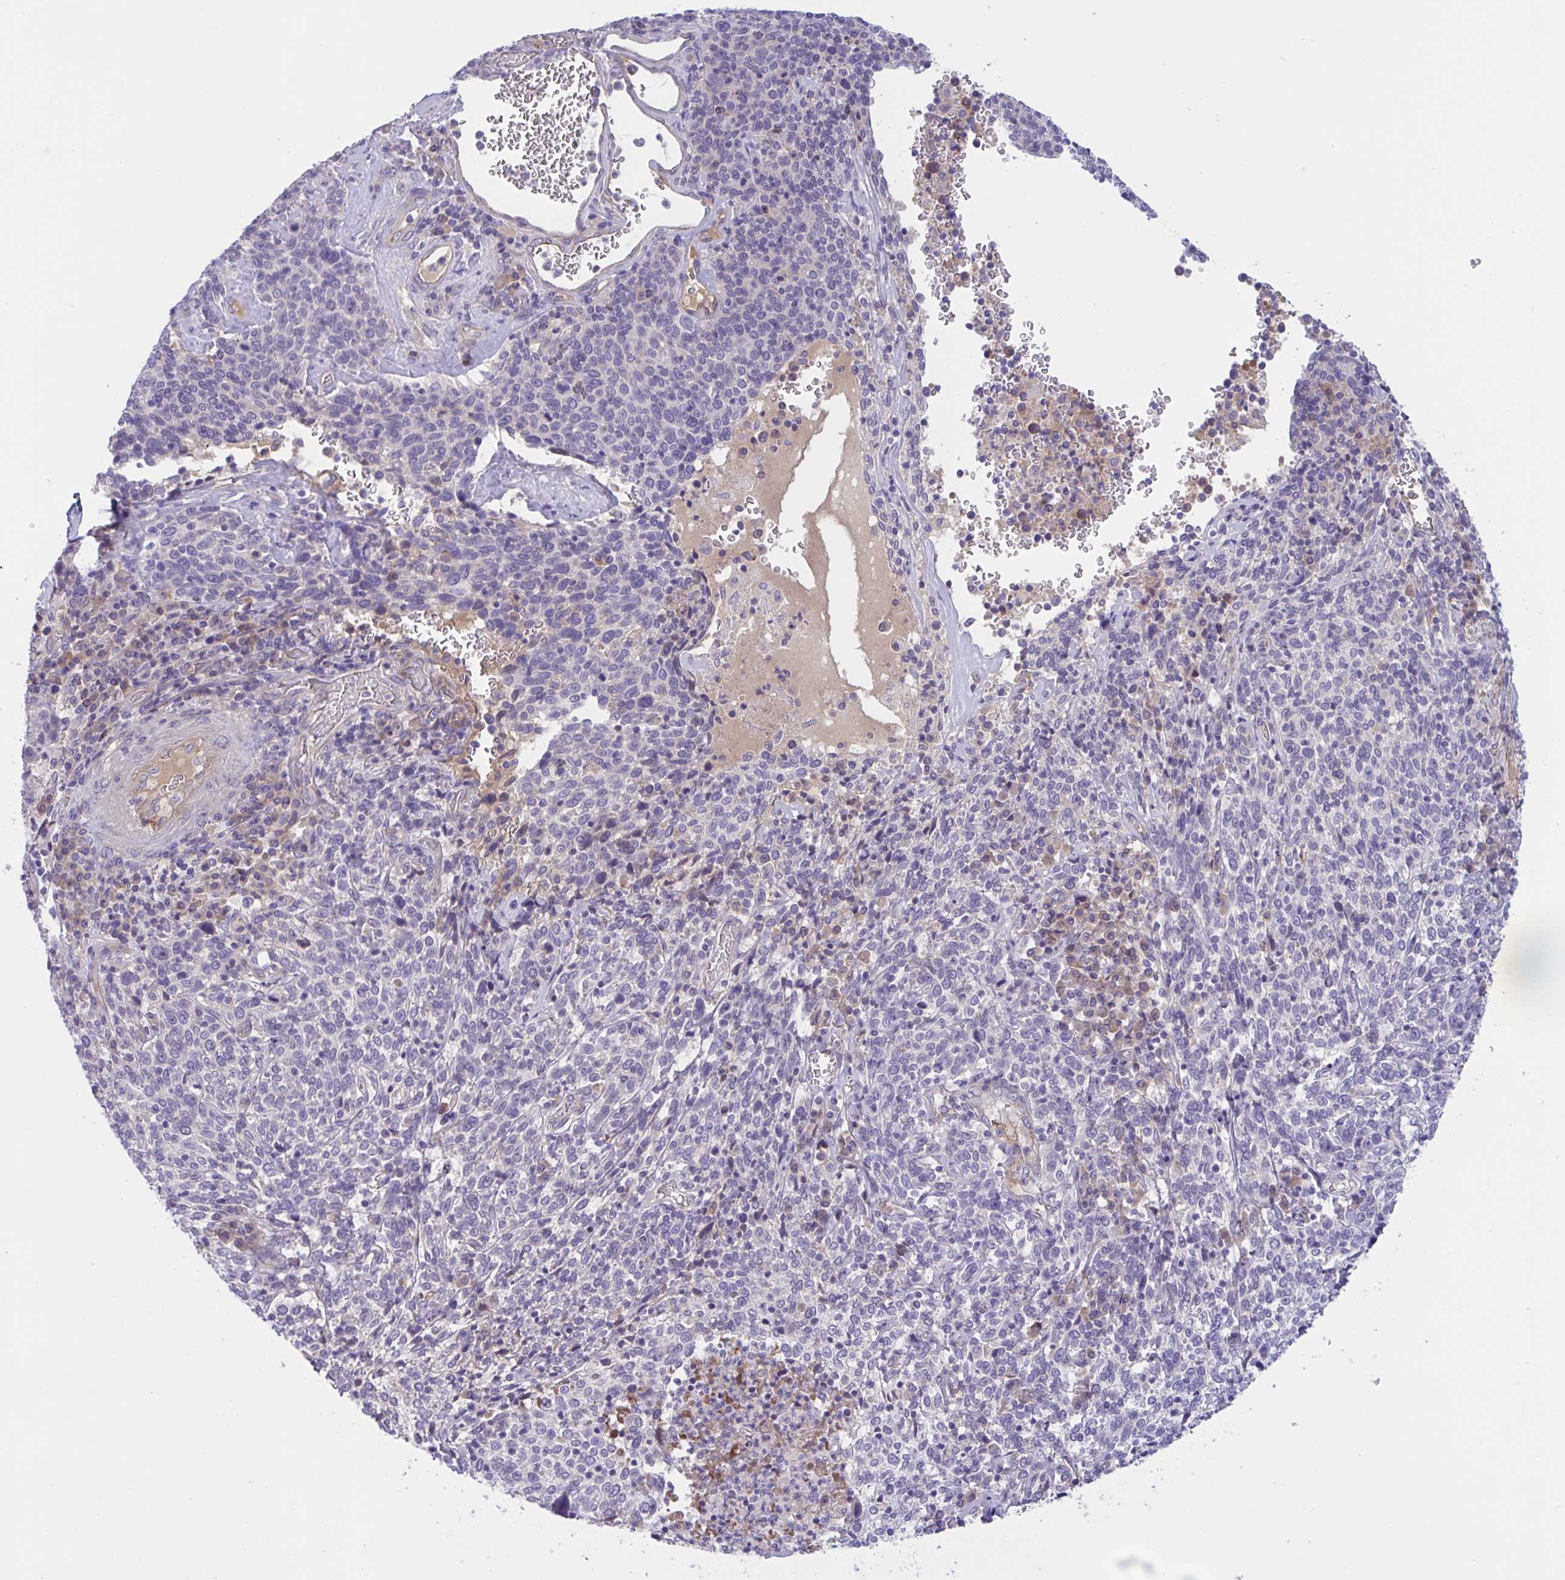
{"staining": {"intensity": "negative", "quantity": "none", "location": "none"}, "tissue": "cervical cancer", "cell_type": "Tumor cells", "image_type": "cancer", "snomed": [{"axis": "morphology", "description": "Squamous cell carcinoma, NOS"}, {"axis": "topography", "description": "Cervix"}], "caption": "Tumor cells are negative for protein expression in human cervical cancer (squamous cell carcinoma). The staining is performed using DAB brown chromogen with nuclei counter-stained in using hematoxylin.", "gene": "TTC7B", "patient": {"sex": "female", "age": 46}}